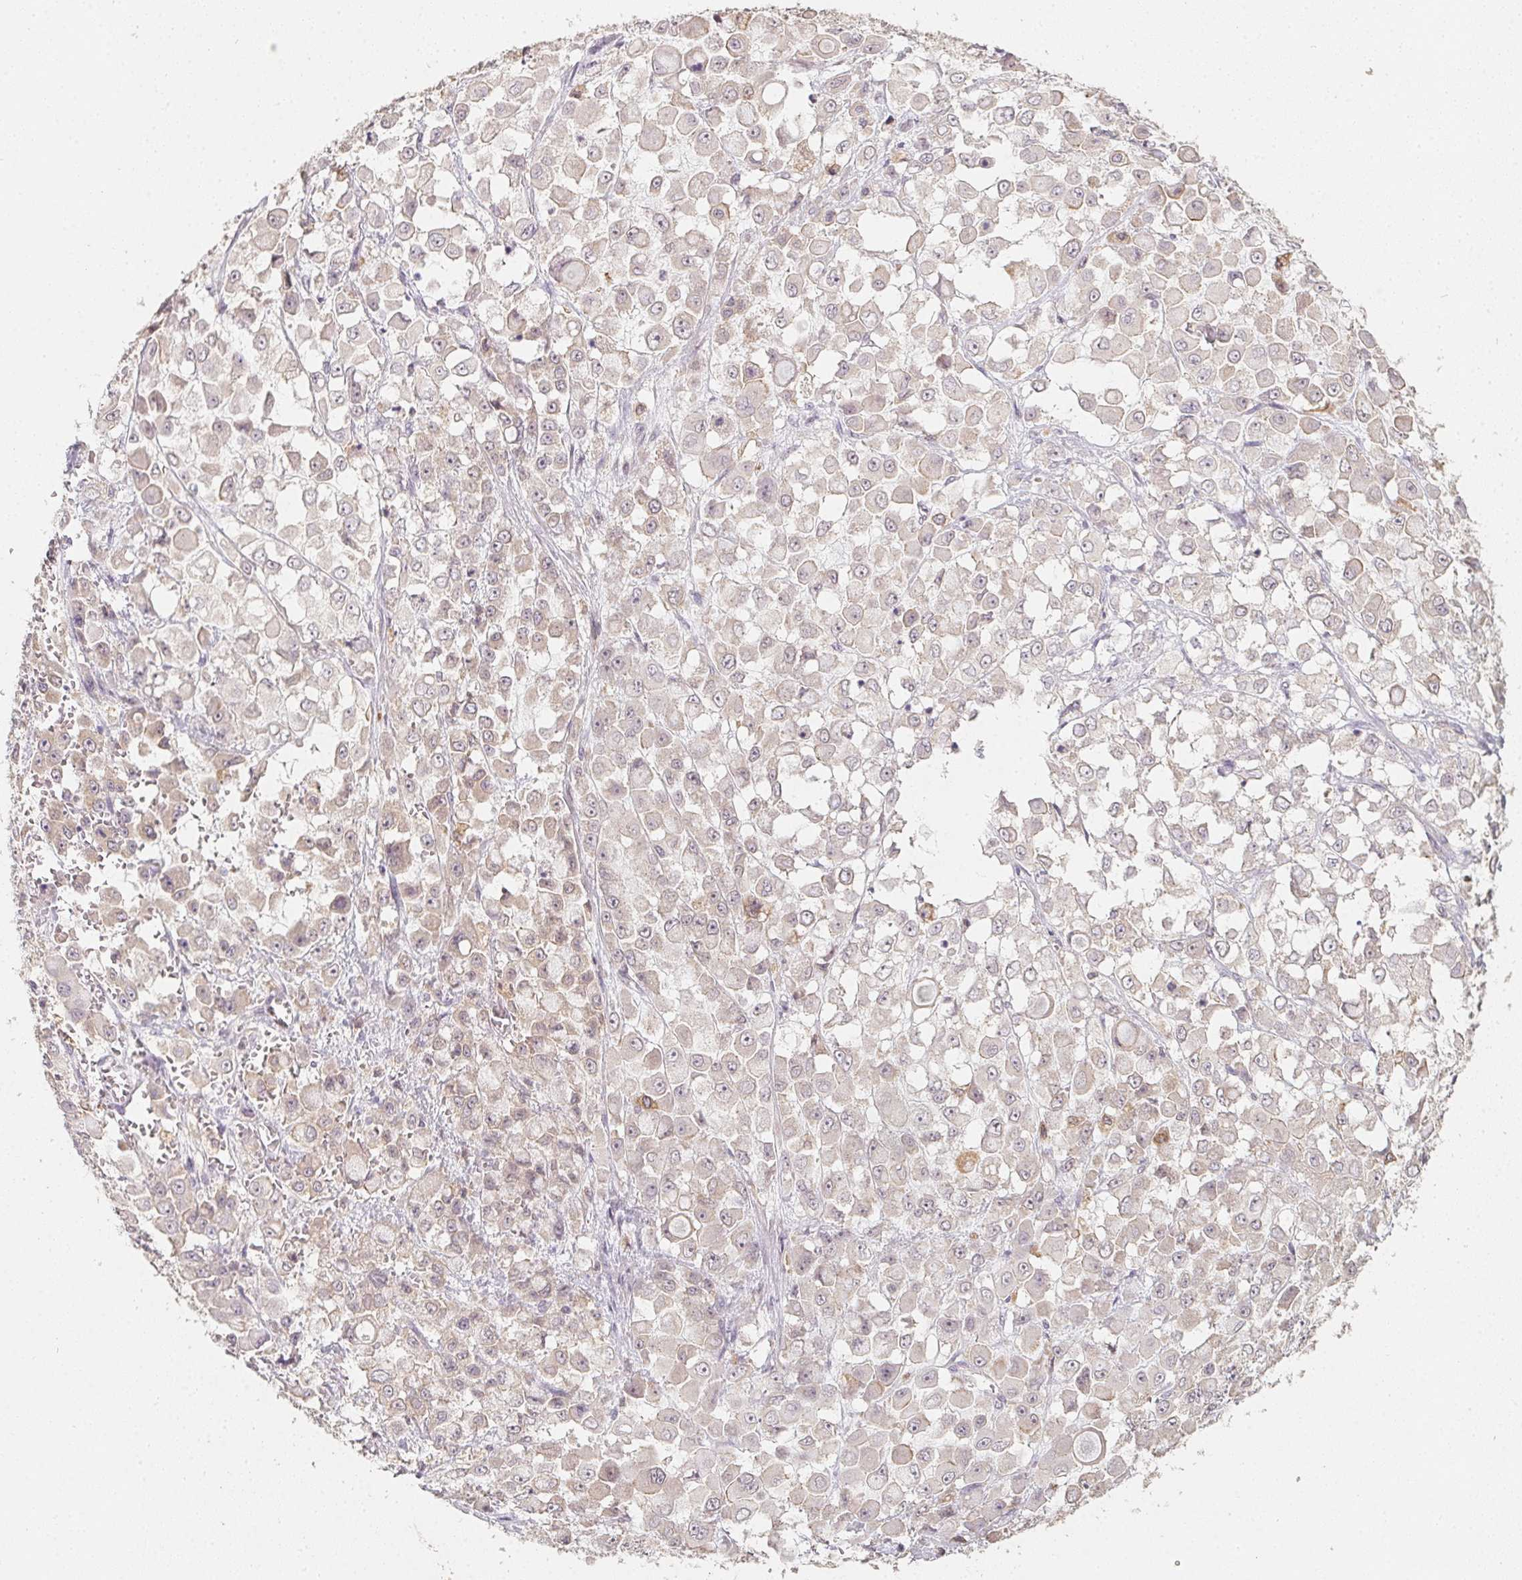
{"staining": {"intensity": "negative", "quantity": "none", "location": "none"}, "tissue": "stomach cancer", "cell_type": "Tumor cells", "image_type": "cancer", "snomed": [{"axis": "morphology", "description": "Adenocarcinoma, NOS"}, {"axis": "topography", "description": "Stomach"}], "caption": "High power microscopy photomicrograph of an IHC micrograph of stomach cancer (adenocarcinoma), revealing no significant positivity in tumor cells. Nuclei are stained in blue.", "gene": "SOAT1", "patient": {"sex": "female", "age": 76}}